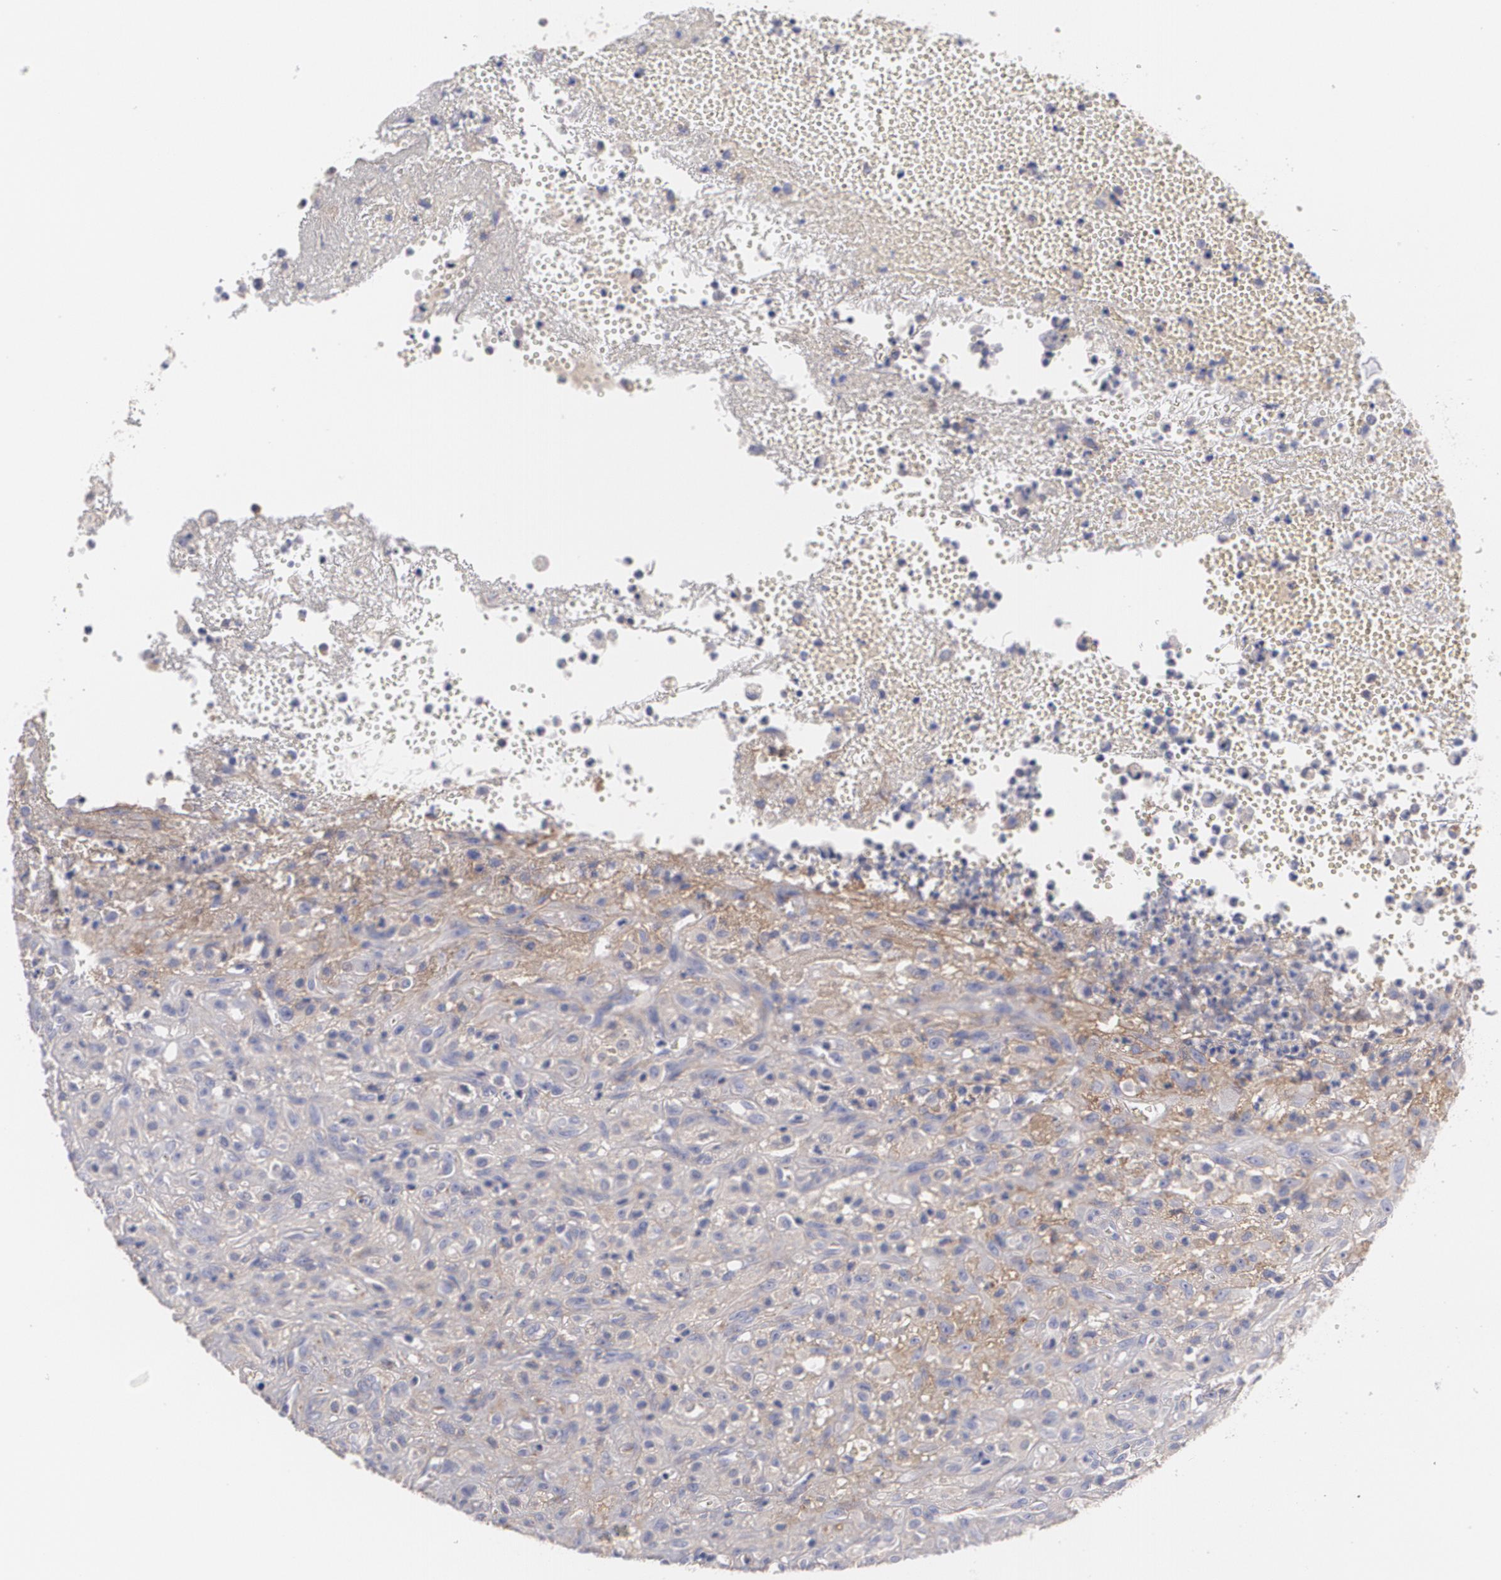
{"staining": {"intensity": "negative", "quantity": "none", "location": "none"}, "tissue": "glioma", "cell_type": "Tumor cells", "image_type": "cancer", "snomed": [{"axis": "morphology", "description": "Glioma, malignant, High grade"}, {"axis": "topography", "description": "Brain"}], "caption": "Micrograph shows no significant protein expression in tumor cells of glioma. Brightfield microscopy of IHC stained with DAB (brown) and hematoxylin (blue), captured at high magnification.", "gene": "FBLN1", "patient": {"sex": "male", "age": 66}}